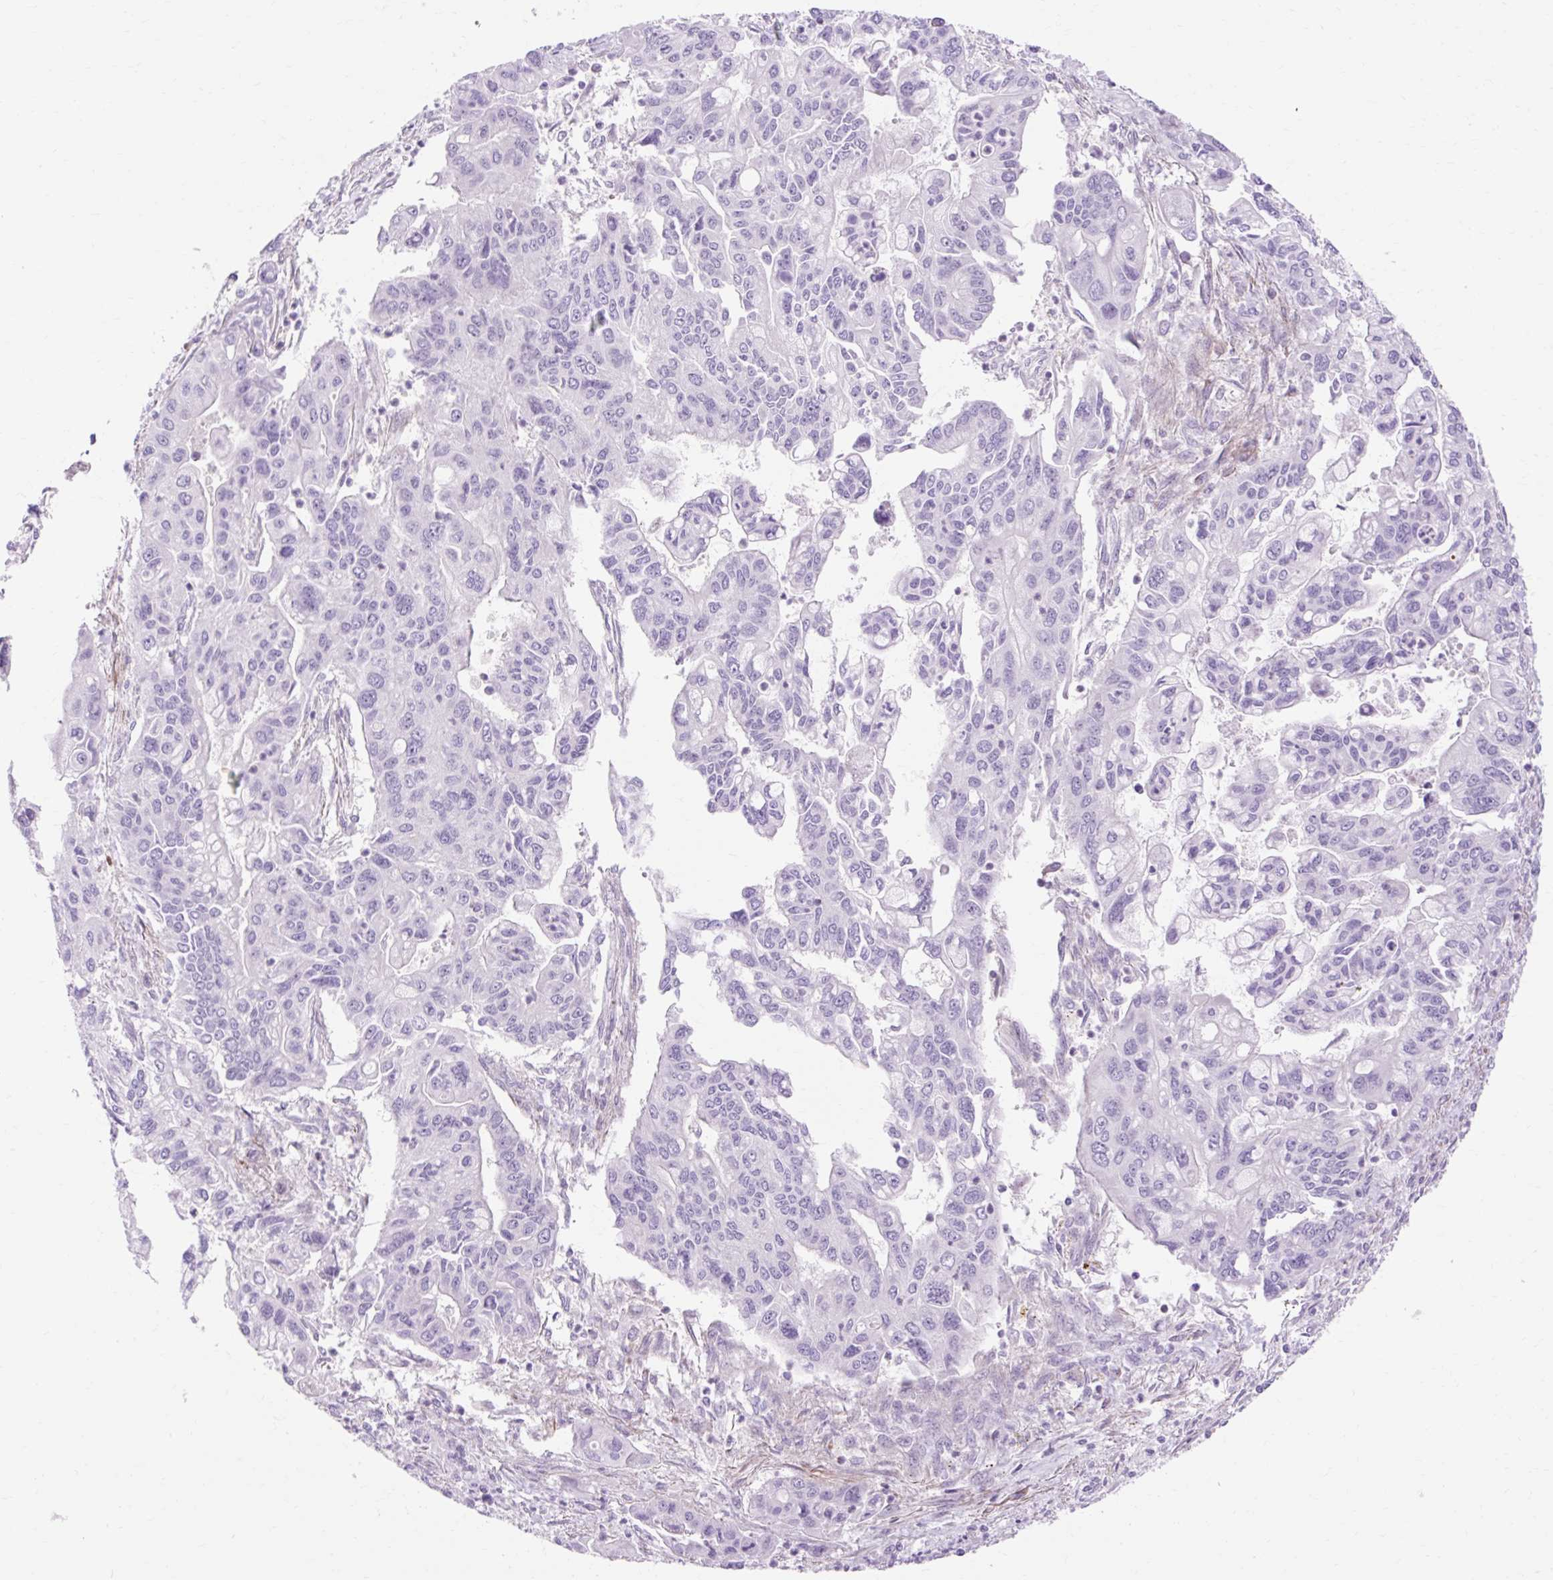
{"staining": {"intensity": "negative", "quantity": "none", "location": "none"}, "tissue": "pancreatic cancer", "cell_type": "Tumor cells", "image_type": "cancer", "snomed": [{"axis": "morphology", "description": "Adenocarcinoma, NOS"}, {"axis": "topography", "description": "Pancreas"}], "caption": "The image exhibits no significant positivity in tumor cells of pancreatic cancer. (DAB immunohistochemistry, high magnification).", "gene": "CORO7-PAM16", "patient": {"sex": "male", "age": 62}}